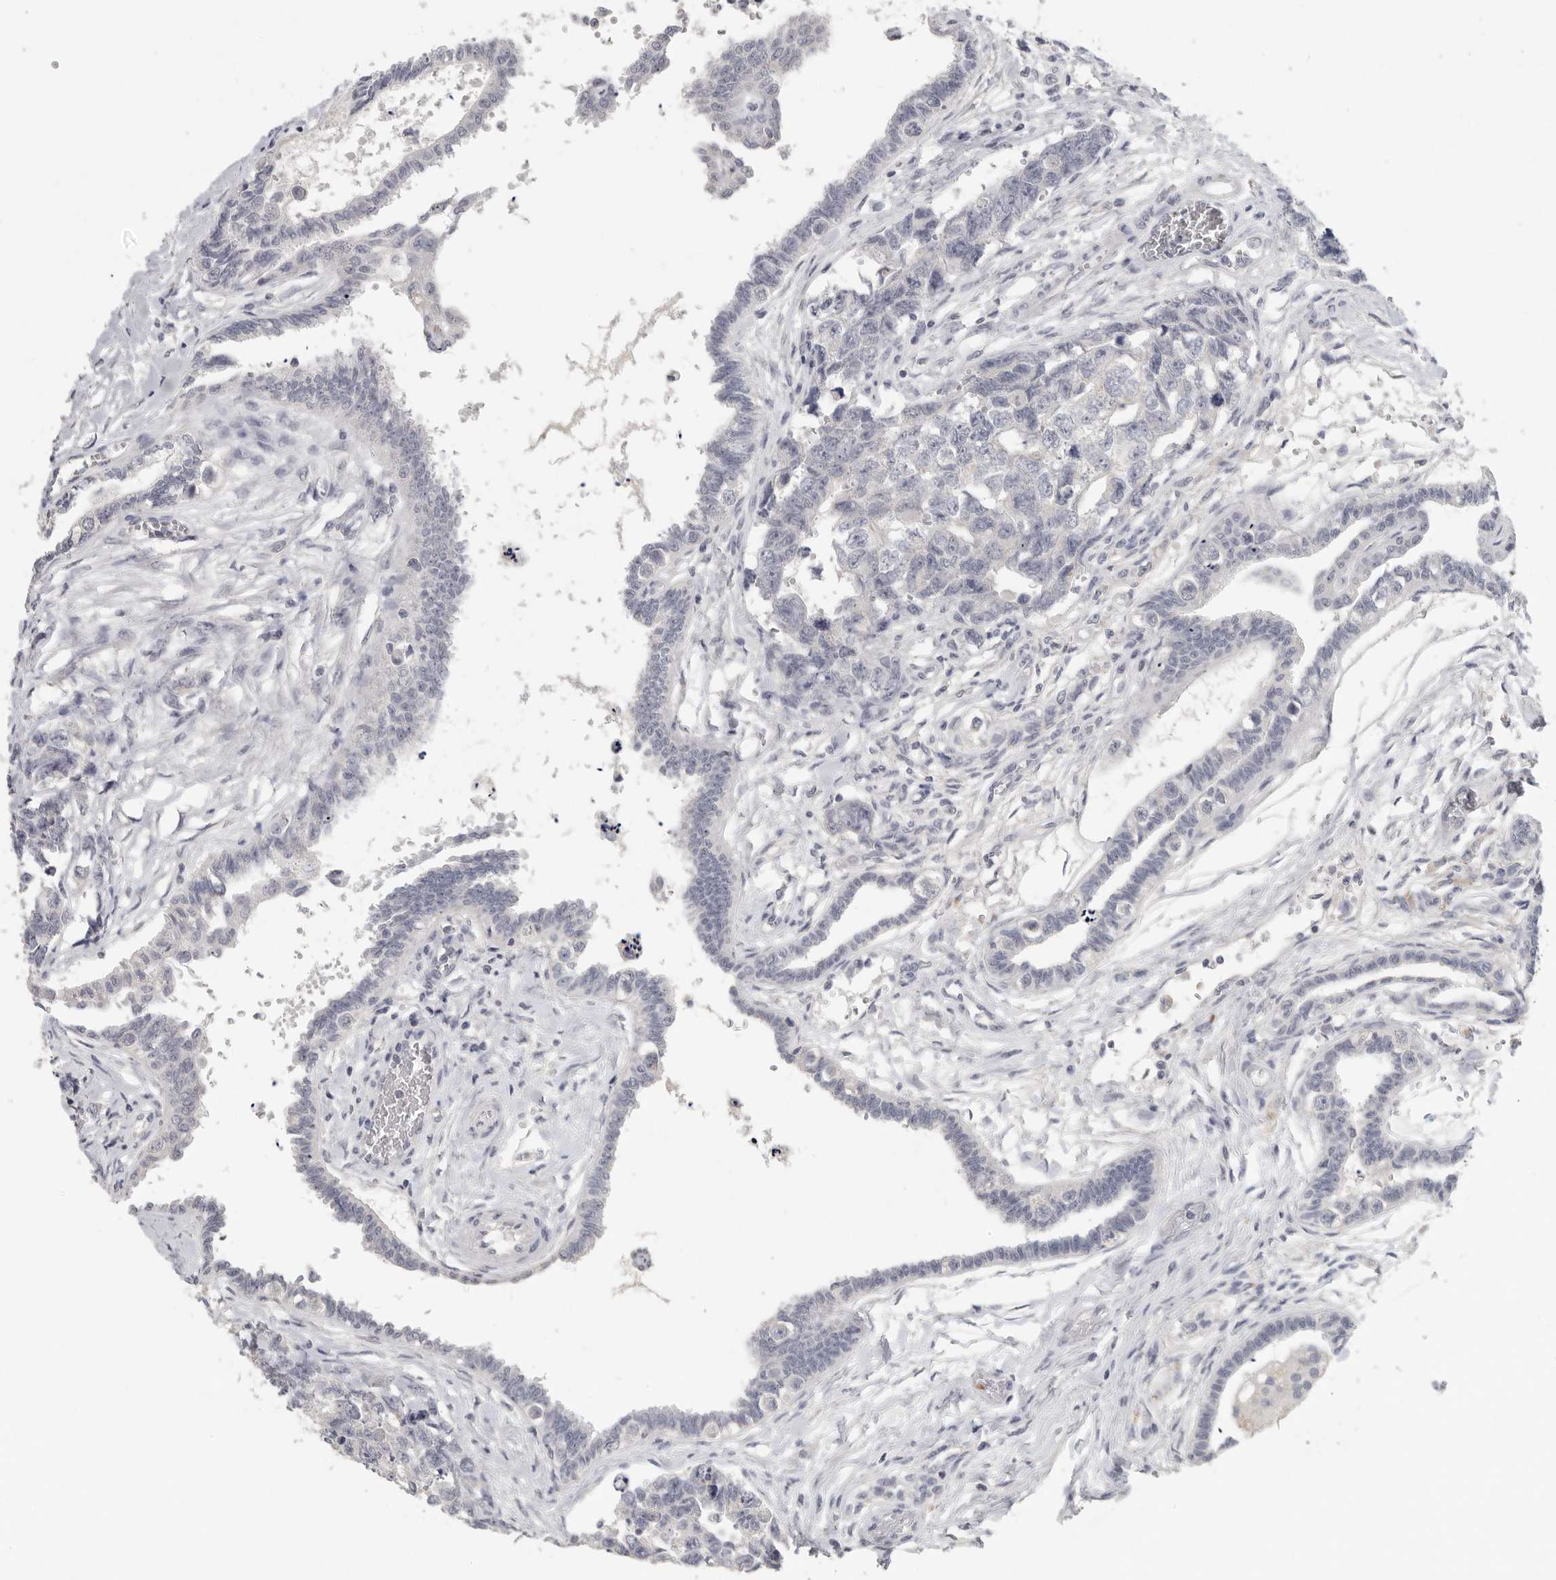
{"staining": {"intensity": "negative", "quantity": "none", "location": "none"}, "tissue": "testis cancer", "cell_type": "Tumor cells", "image_type": "cancer", "snomed": [{"axis": "morphology", "description": "Carcinoma, Embryonal, NOS"}, {"axis": "topography", "description": "Testis"}], "caption": "Embryonal carcinoma (testis) stained for a protein using immunohistochemistry (IHC) reveals no staining tumor cells.", "gene": "DNAJC11", "patient": {"sex": "male", "age": 31}}